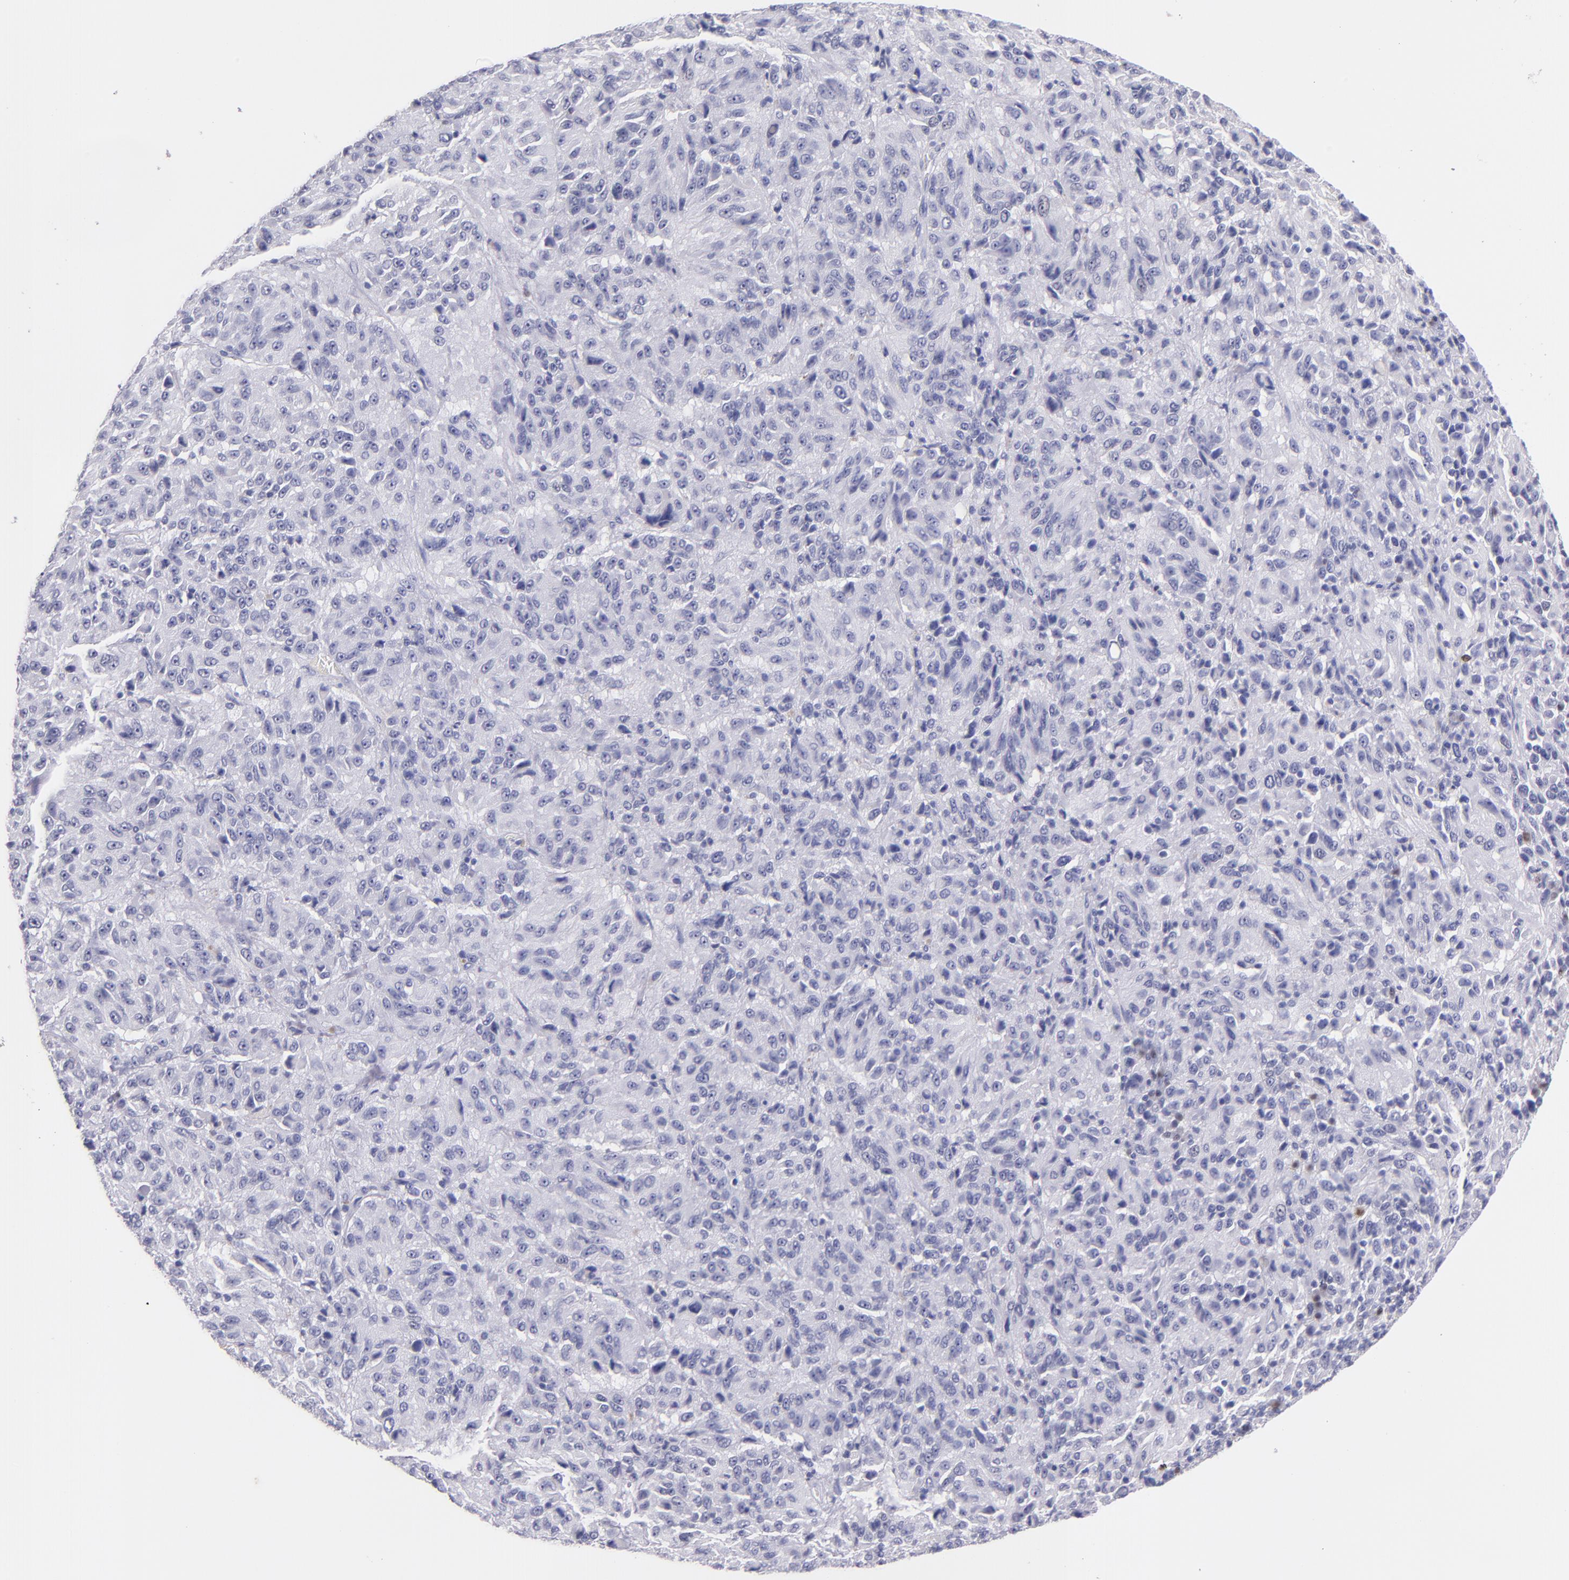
{"staining": {"intensity": "negative", "quantity": "none", "location": "none"}, "tissue": "melanoma", "cell_type": "Tumor cells", "image_type": "cancer", "snomed": [{"axis": "morphology", "description": "Malignant melanoma, Metastatic site"}, {"axis": "topography", "description": "Lung"}], "caption": "High magnification brightfield microscopy of malignant melanoma (metastatic site) stained with DAB (brown) and counterstained with hematoxylin (blue): tumor cells show no significant positivity.", "gene": "IRF4", "patient": {"sex": "male", "age": 64}}